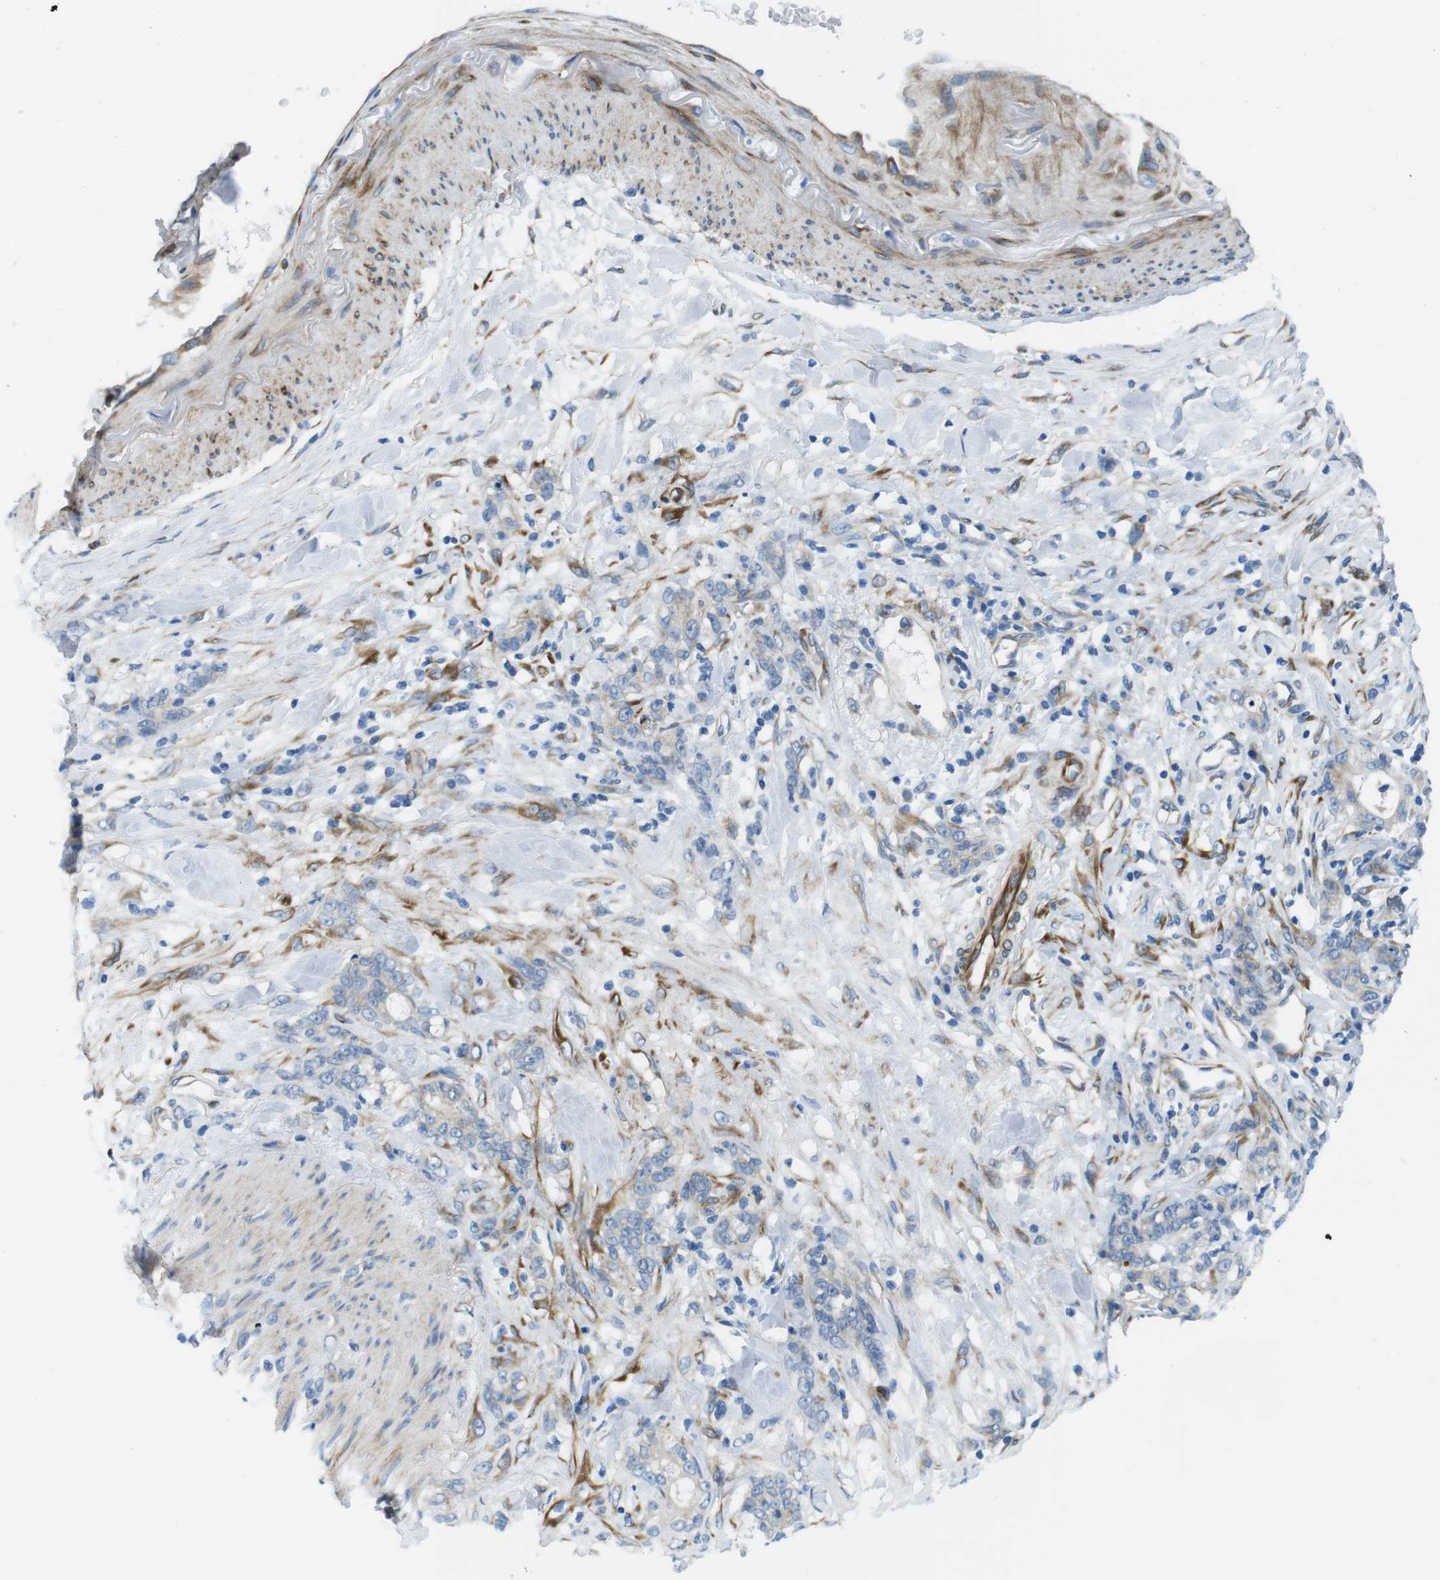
{"staining": {"intensity": "negative", "quantity": "none", "location": "none"}, "tissue": "stomach cancer", "cell_type": "Tumor cells", "image_type": "cancer", "snomed": [{"axis": "morphology", "description": "Adenocarcinoma, NOS"}, {"axis": "topography", "description": "Stomach, lower"}], "caption": "Immunohistochemistry micrograph of human stomach adenocarcinoma stained for a protein (brown), which shows no staining in tumor cells.", "gene": "EMP2", "patient": {"sex": "male", "age": 88}}